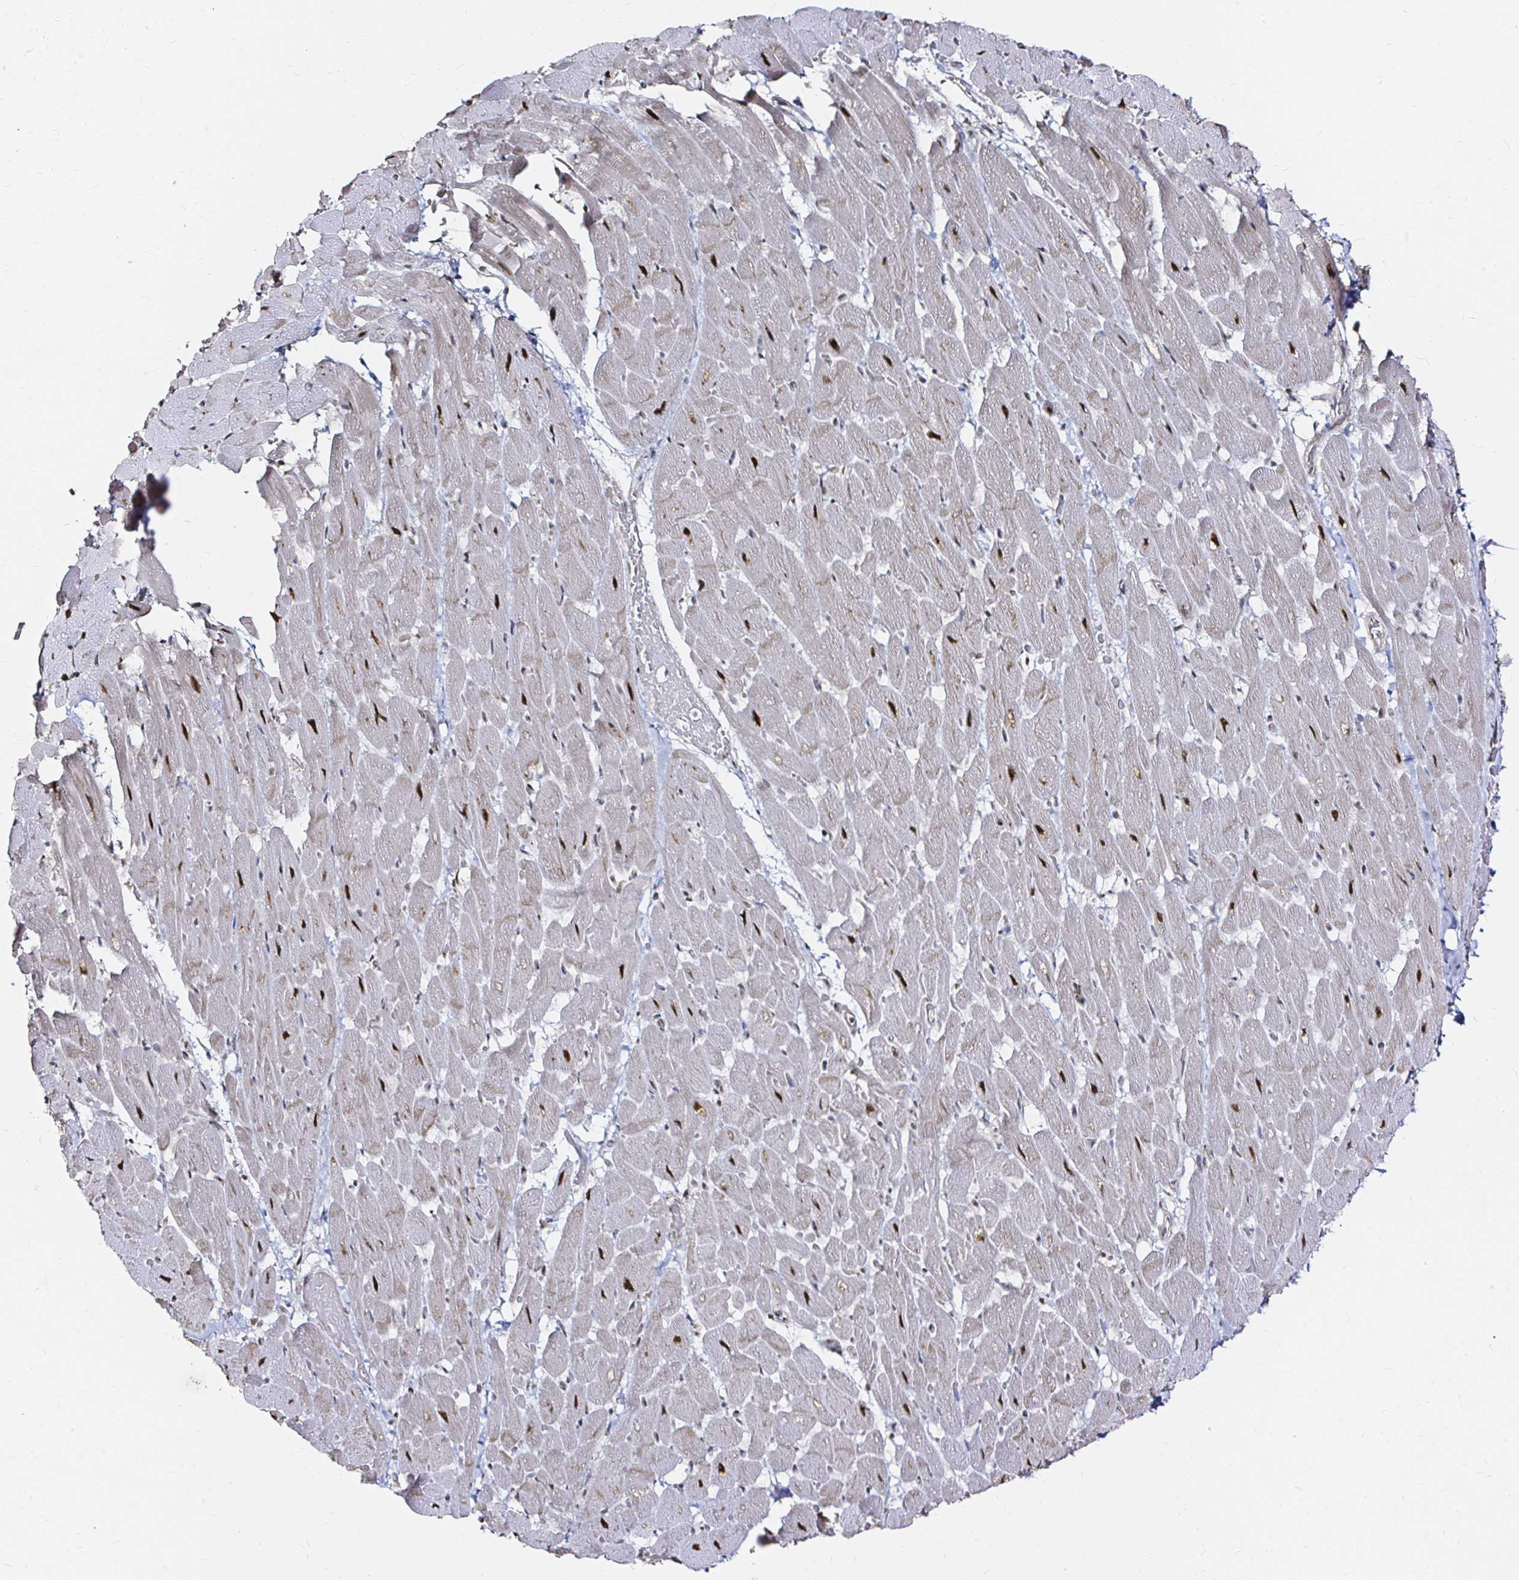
{"staining": {"intensity": "moderate", "quantity": "25%-75%", "location": "nuclear"}, "tissue": "heart muscle", "cell_type": "Cardiomyocytes", "image_type": "normal", "snomed": [{"axis": "morphology", "description": "Normal tissue, NOS"}, {"axis": "topography", "description": "Heart"}], "caption": "Heart muscle stained for a protein (brown) reveals moderate nuclear positive positivity in about 25%-75% of cardiomyocytes.", "gene": "SNRPC", "patient": {"sex": "male", "age": 37}}